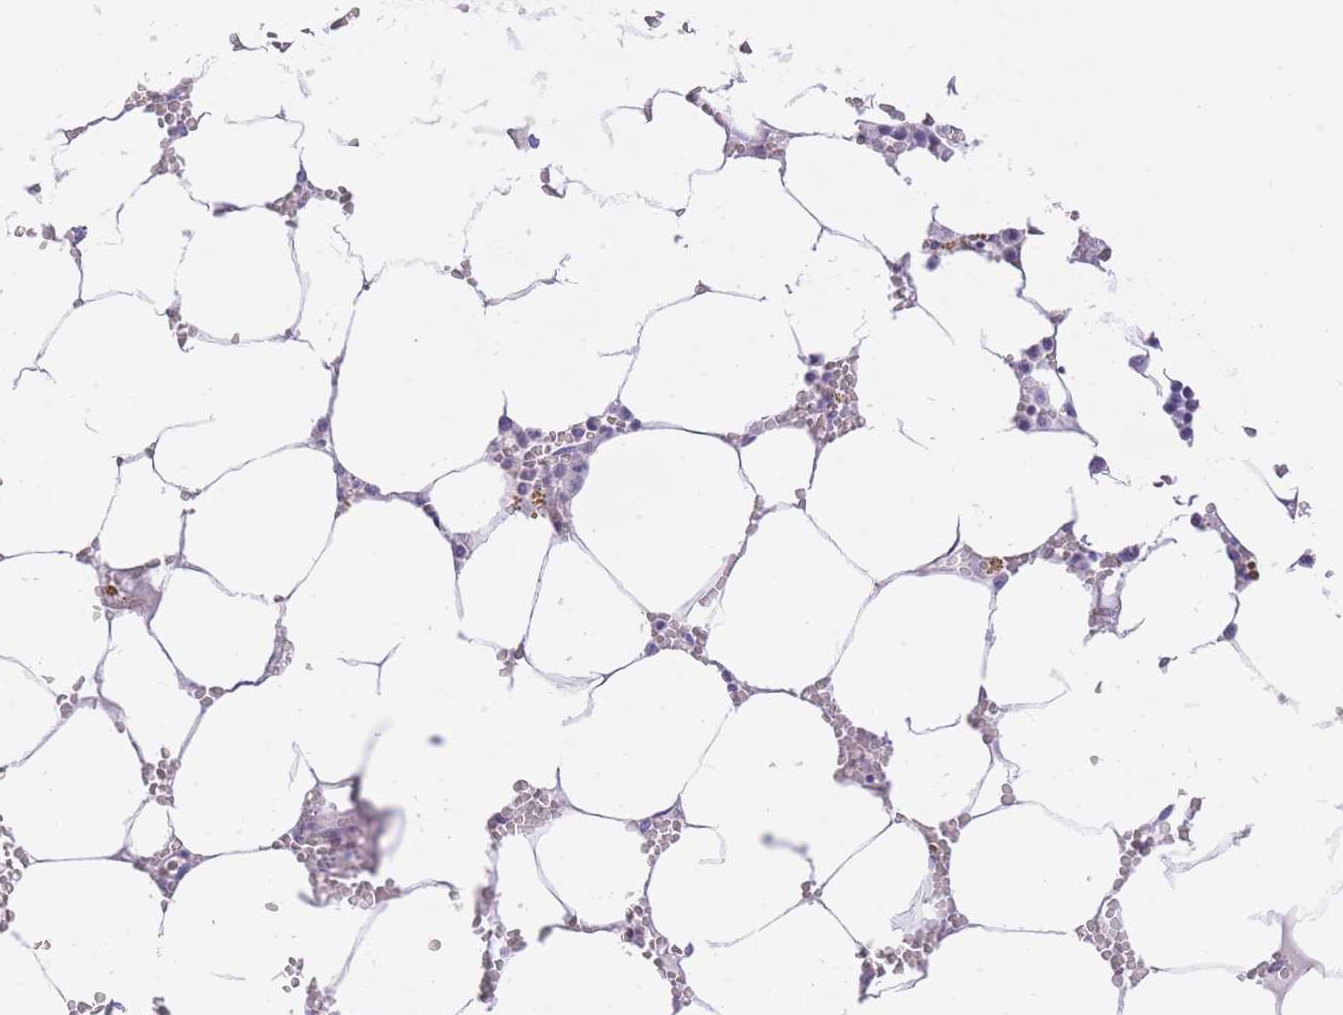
{"staining": {"intensity": "negative", "quantity": "none", "location": "none"}, "tissue": "bone marrow", "cell_type": "Hematopoietic cells", "image_type": "normal", "snomed": [{"axis": "morphology", "description": "Normal tissue, NOS"}, {"axis": "topography", "description": "Bone marrow"}], "caption": "IHC histopathology image of benign human bone marrow stained for a protein (brown), which exhibits no staining in hematopoietic cells. (DAB immunohistochemistry visualized using brightfield microscopy, high magnification).", "gene": "ENSG00000289258", "patient": {"sex": "male", "age": 70}}